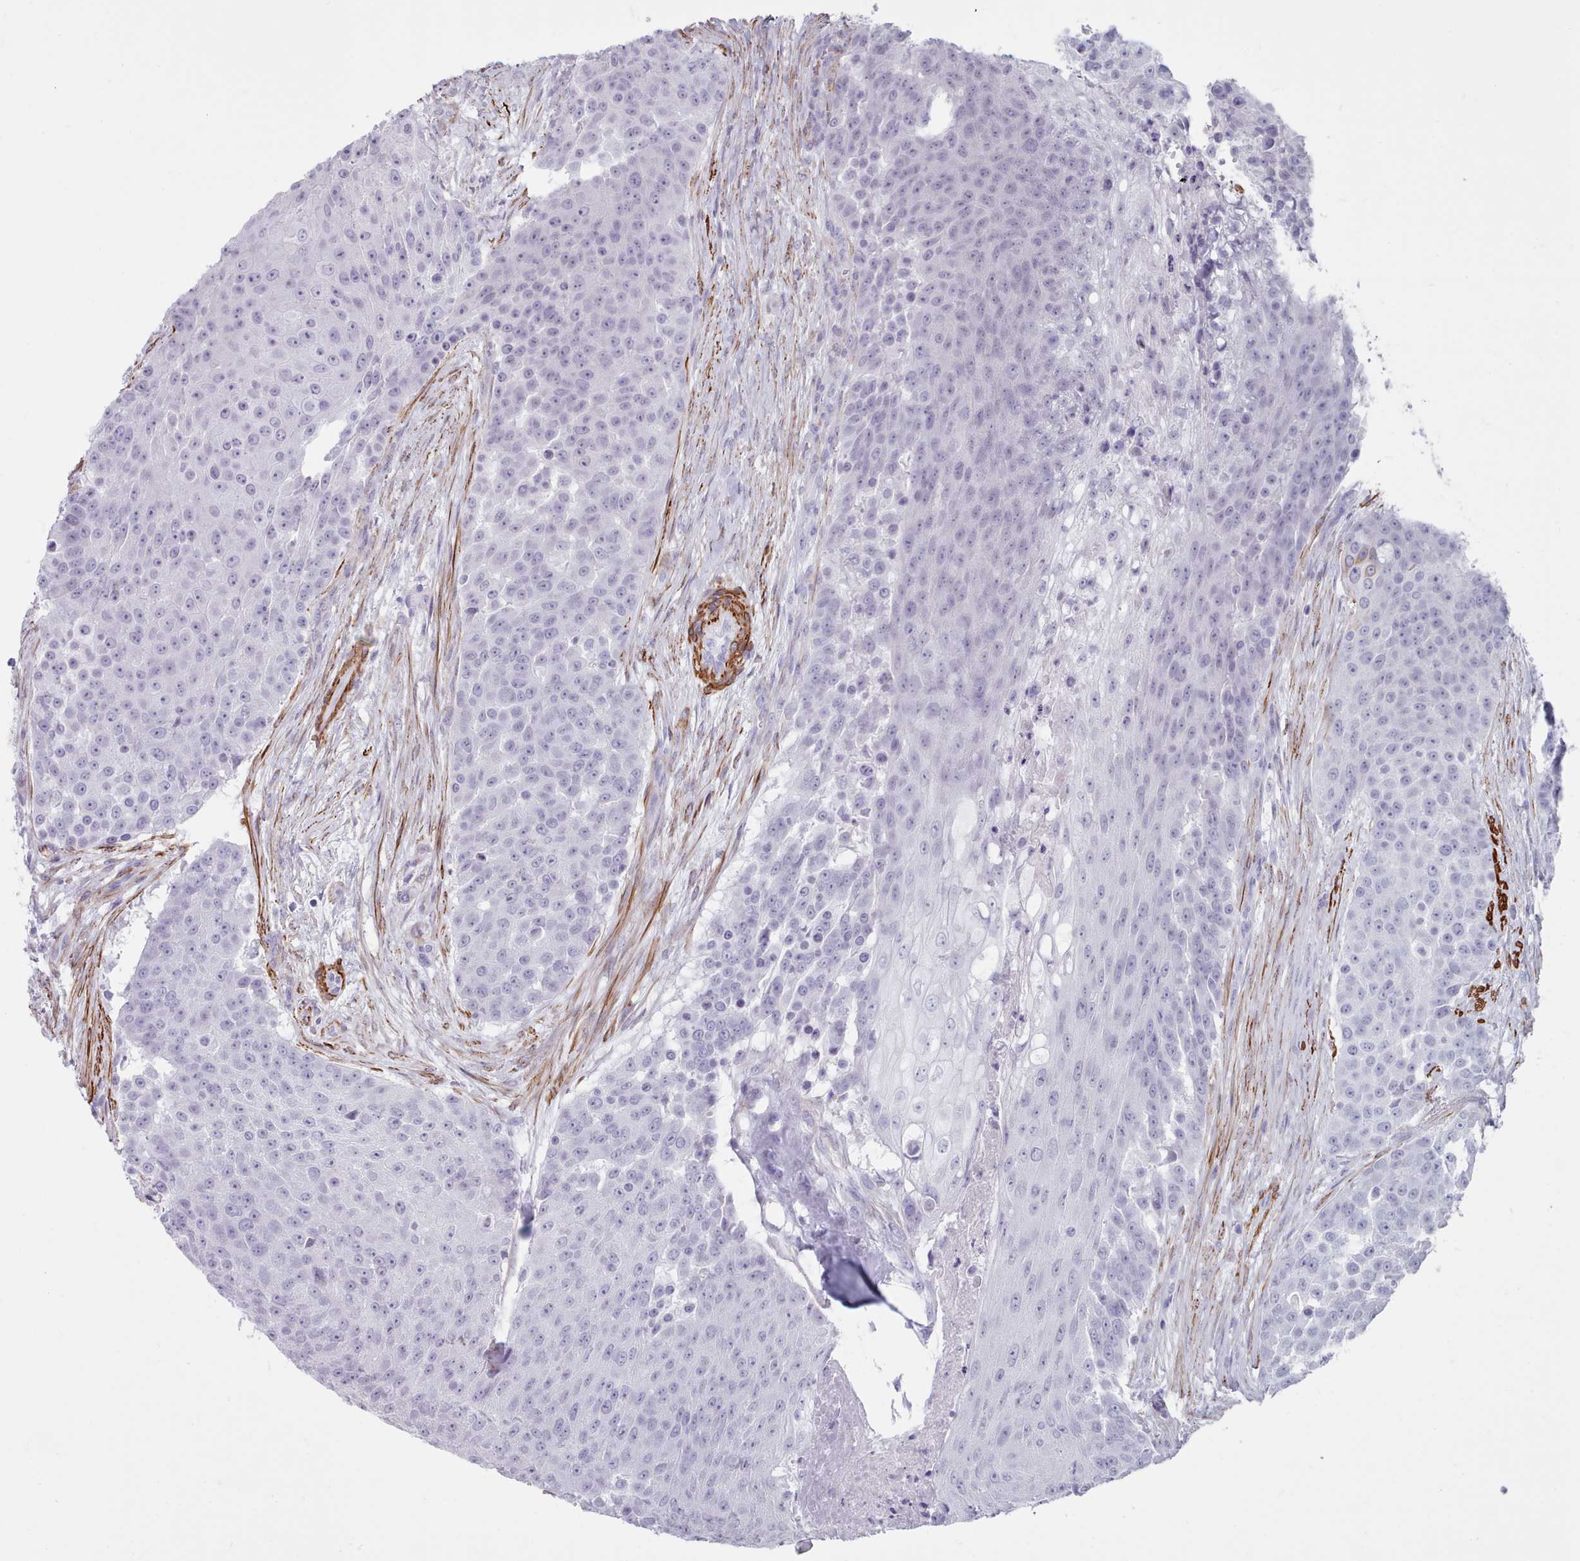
{"staining": {"intensity": "negative", "quantity": "none", "location": "none"}, "tissue": "urothelial cancer", "cell_type": "Tumor cells", "image_type": "cancer", "snomed": [{"axis": "morphology", "description": "Urothelial carcinoma, High grade"}, {"axis": "topography", "description": "Urinary bladder"}], "caption": "Protein analysis of urothelial carcinoma (high-grade) shows no significant staining in tumor cells. The staining was performed using DAB (3,3'-diaminobenzidine) to visualize the protein expression in brown, while the nuclei were stained in blue with hematoxylin (Magnification: 20x).", "gene": "FPGS", "patient": {"sex": "female", "age": 63}}